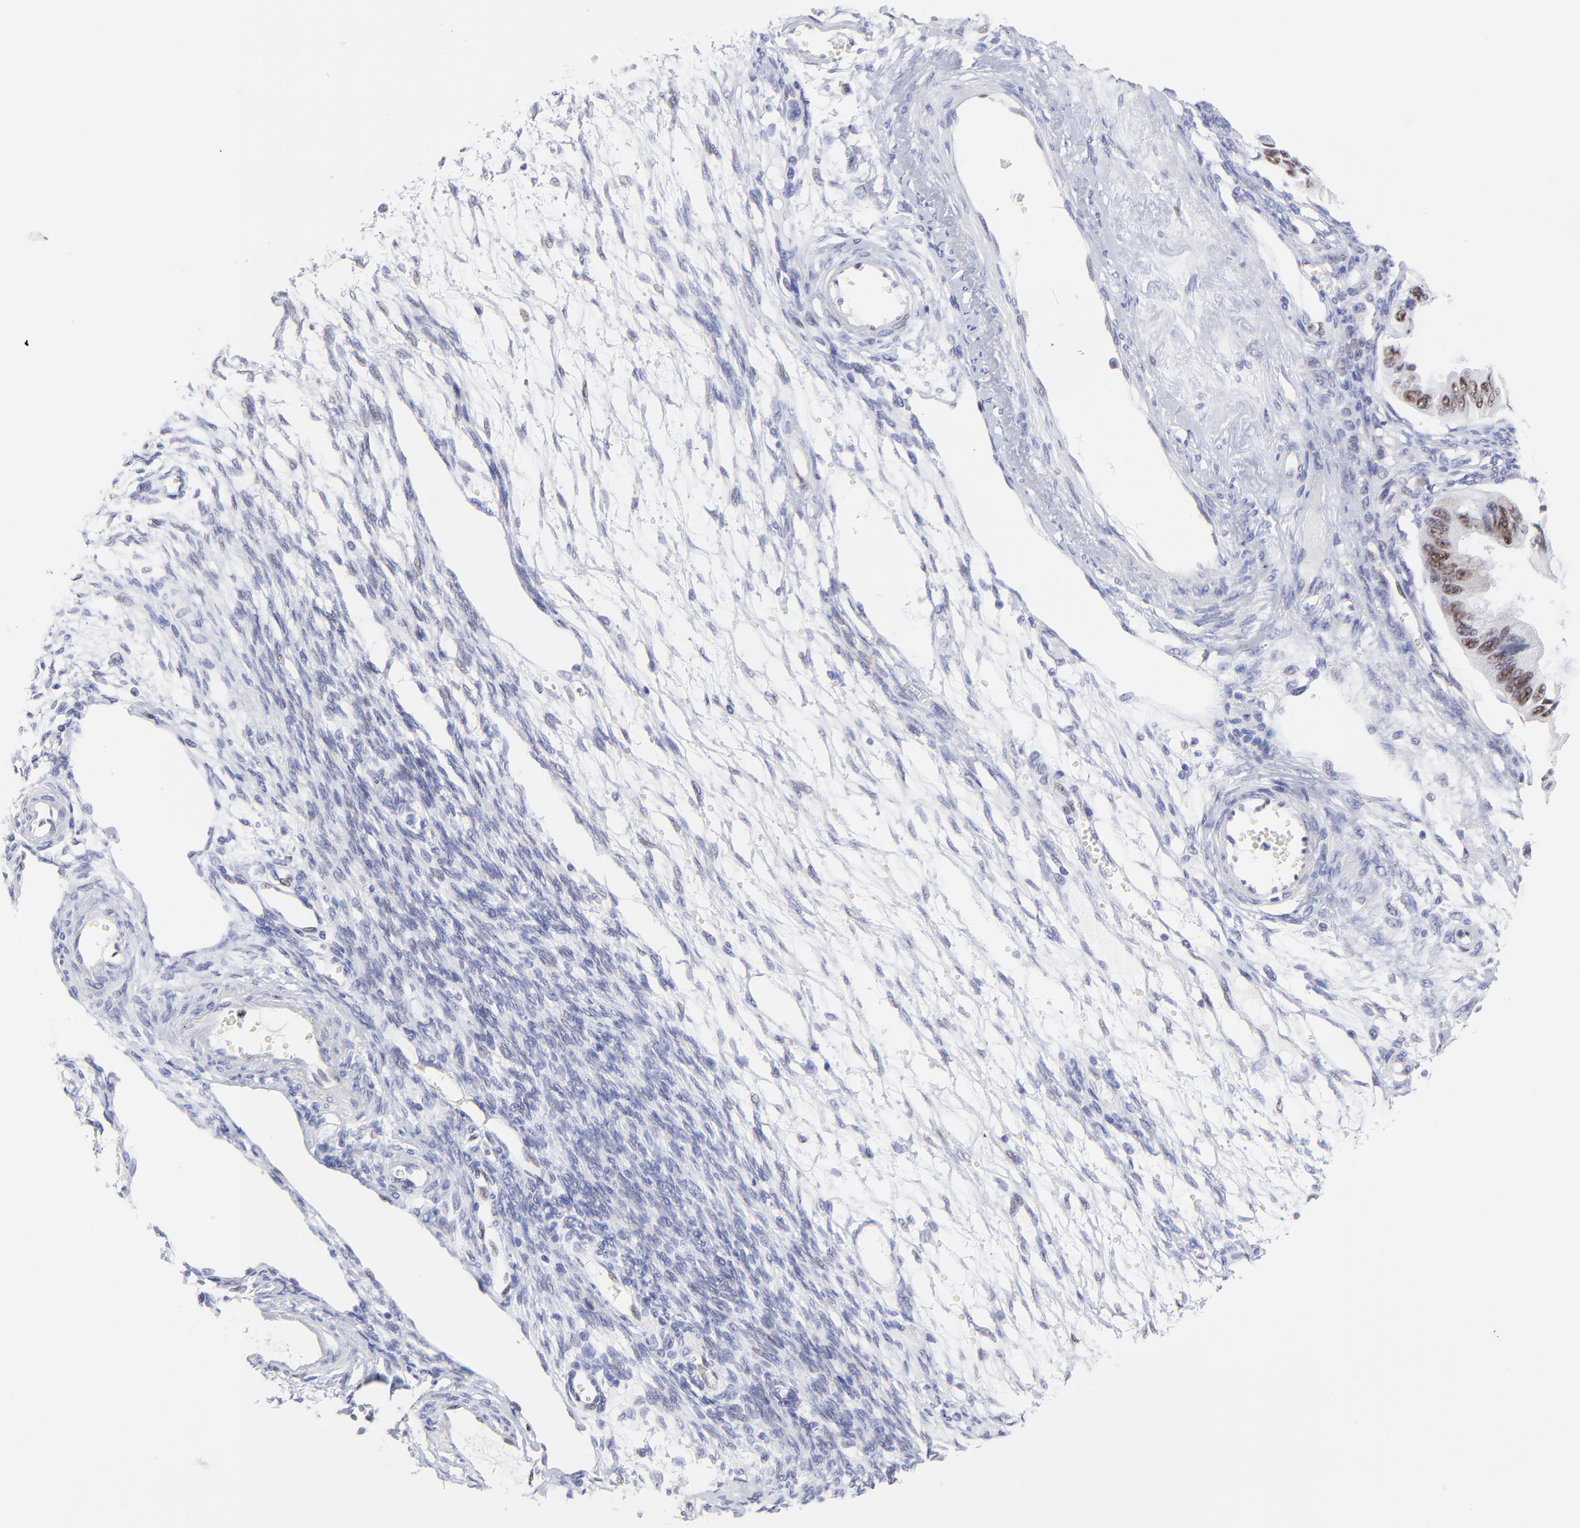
{"staining": {"intensity": "moderate", "quantity": ">75%", "location": "nuclear"}, "tissue": "ovarian cancer", "cell_type": "Tumor cells", "image_type": "cancer", "snomed": [{"axis": "morphology", "description": "Cystadenocarcinoma, mucinous, NOS"}, {"axis": "topography", "description": "Ovary"}], "caption": "Immunohistochemistry (IHC) (DAB) staining of human mucinous cystadenocarcinoma (ovarian) displays moderate nuclear protein staining in approximately >75% of tumor cells.", "gene": "KLF4", "patient": {"sex": "female", "age": 57}}